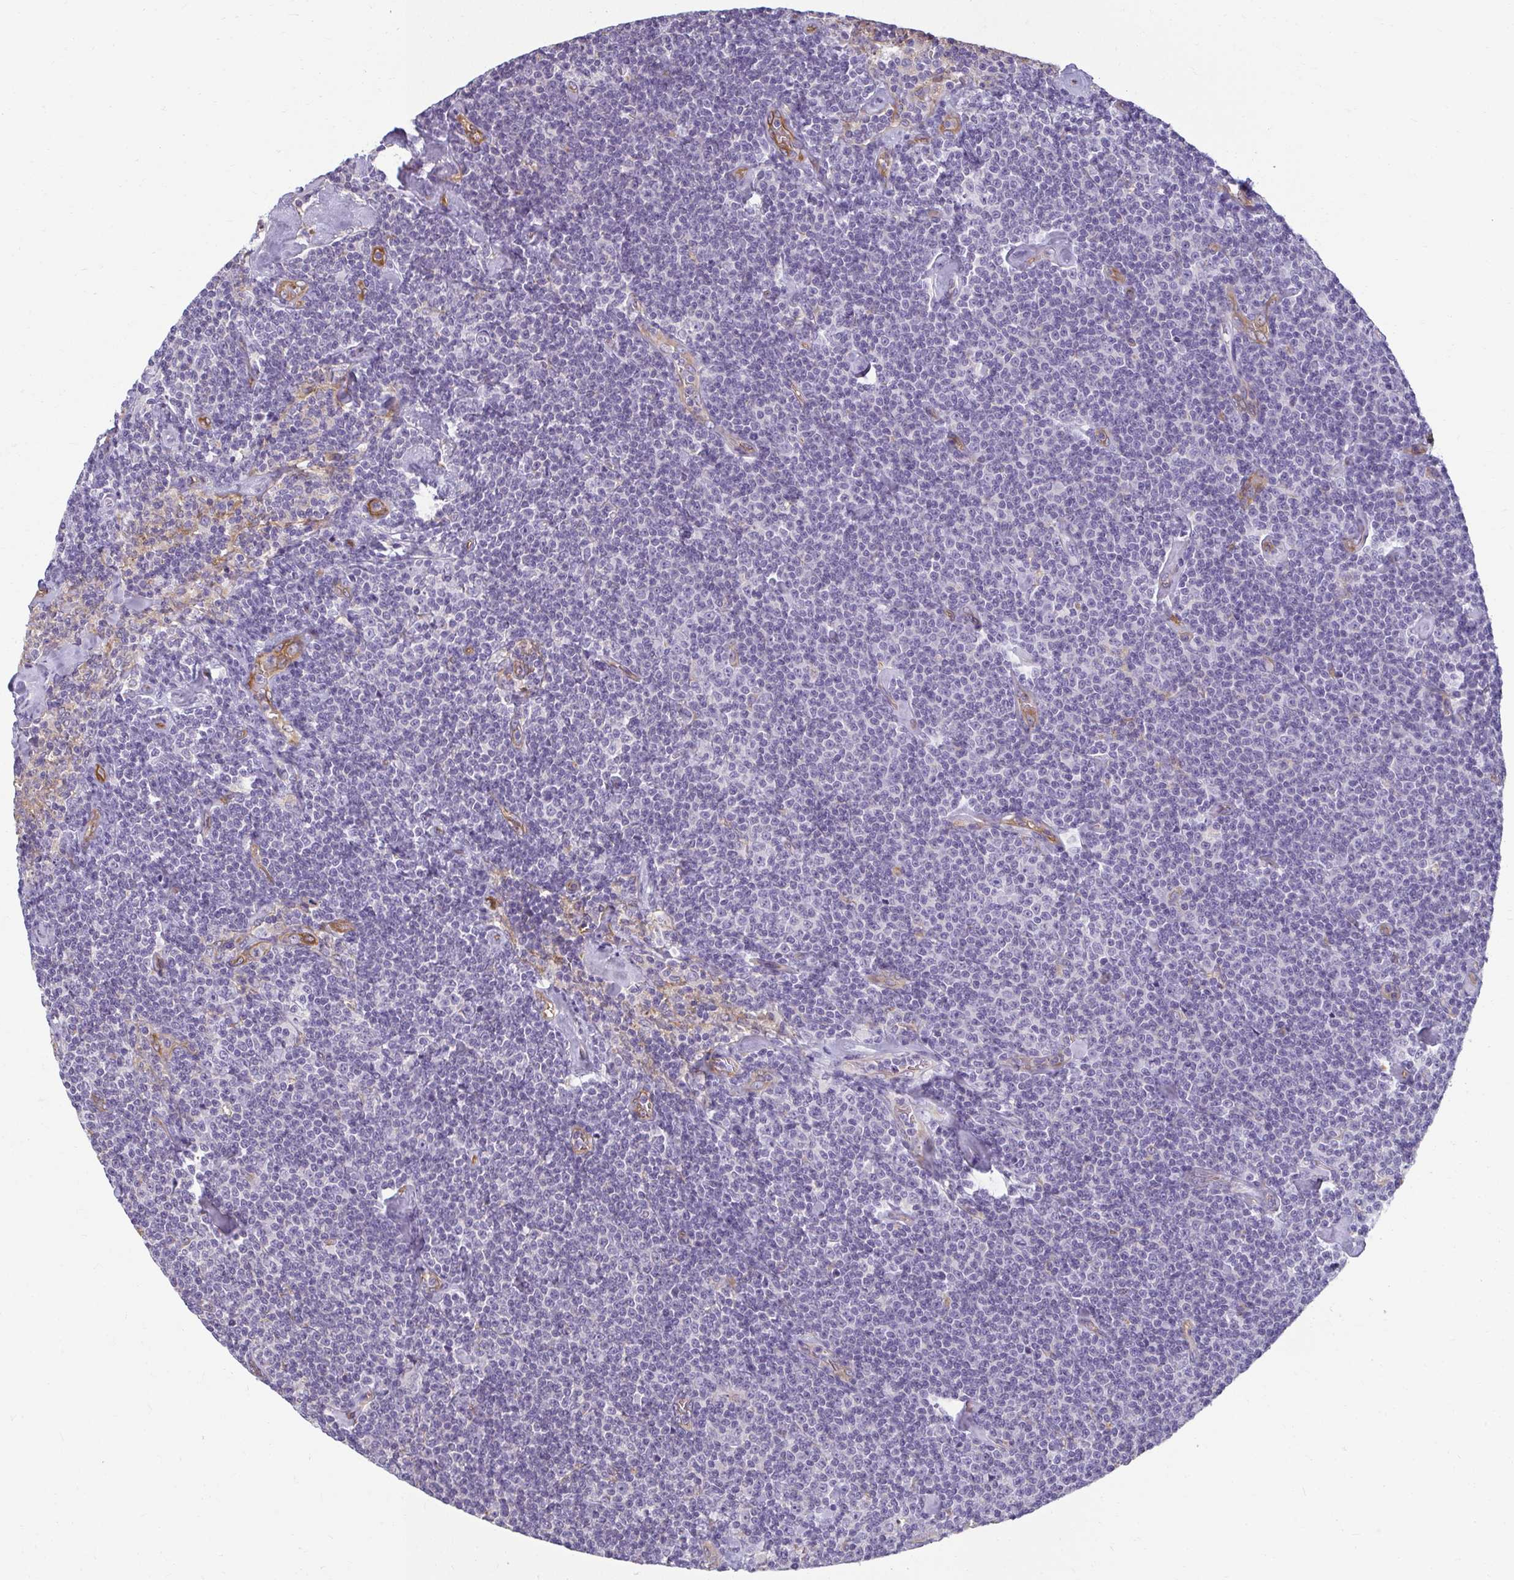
{"staining": {"intensity": "negative", "quantity": "none", "location": "none"}, "tissue": "lymphoma", "cell_type": "Tumor cells", "image_type": "cancer", "snomed": [{"axis": "morphology", "description": "Malignant lymphoma, non-Hodgkin's type, Low grade"}, {"axis": "topography", "description": "Lymph node"}], "caption": "Immunohistochemistry (IHC) photomicrograph of human low-grade malignant lymphoma, non-Hodgkin's type stained for a protein (brown), which shows no positivity in tumor cells. (DAB IHC visualized using brightfield microscopy, high magnification).", "gene": "PDE2A", "patient": {"sex": "male", "age": 81}}